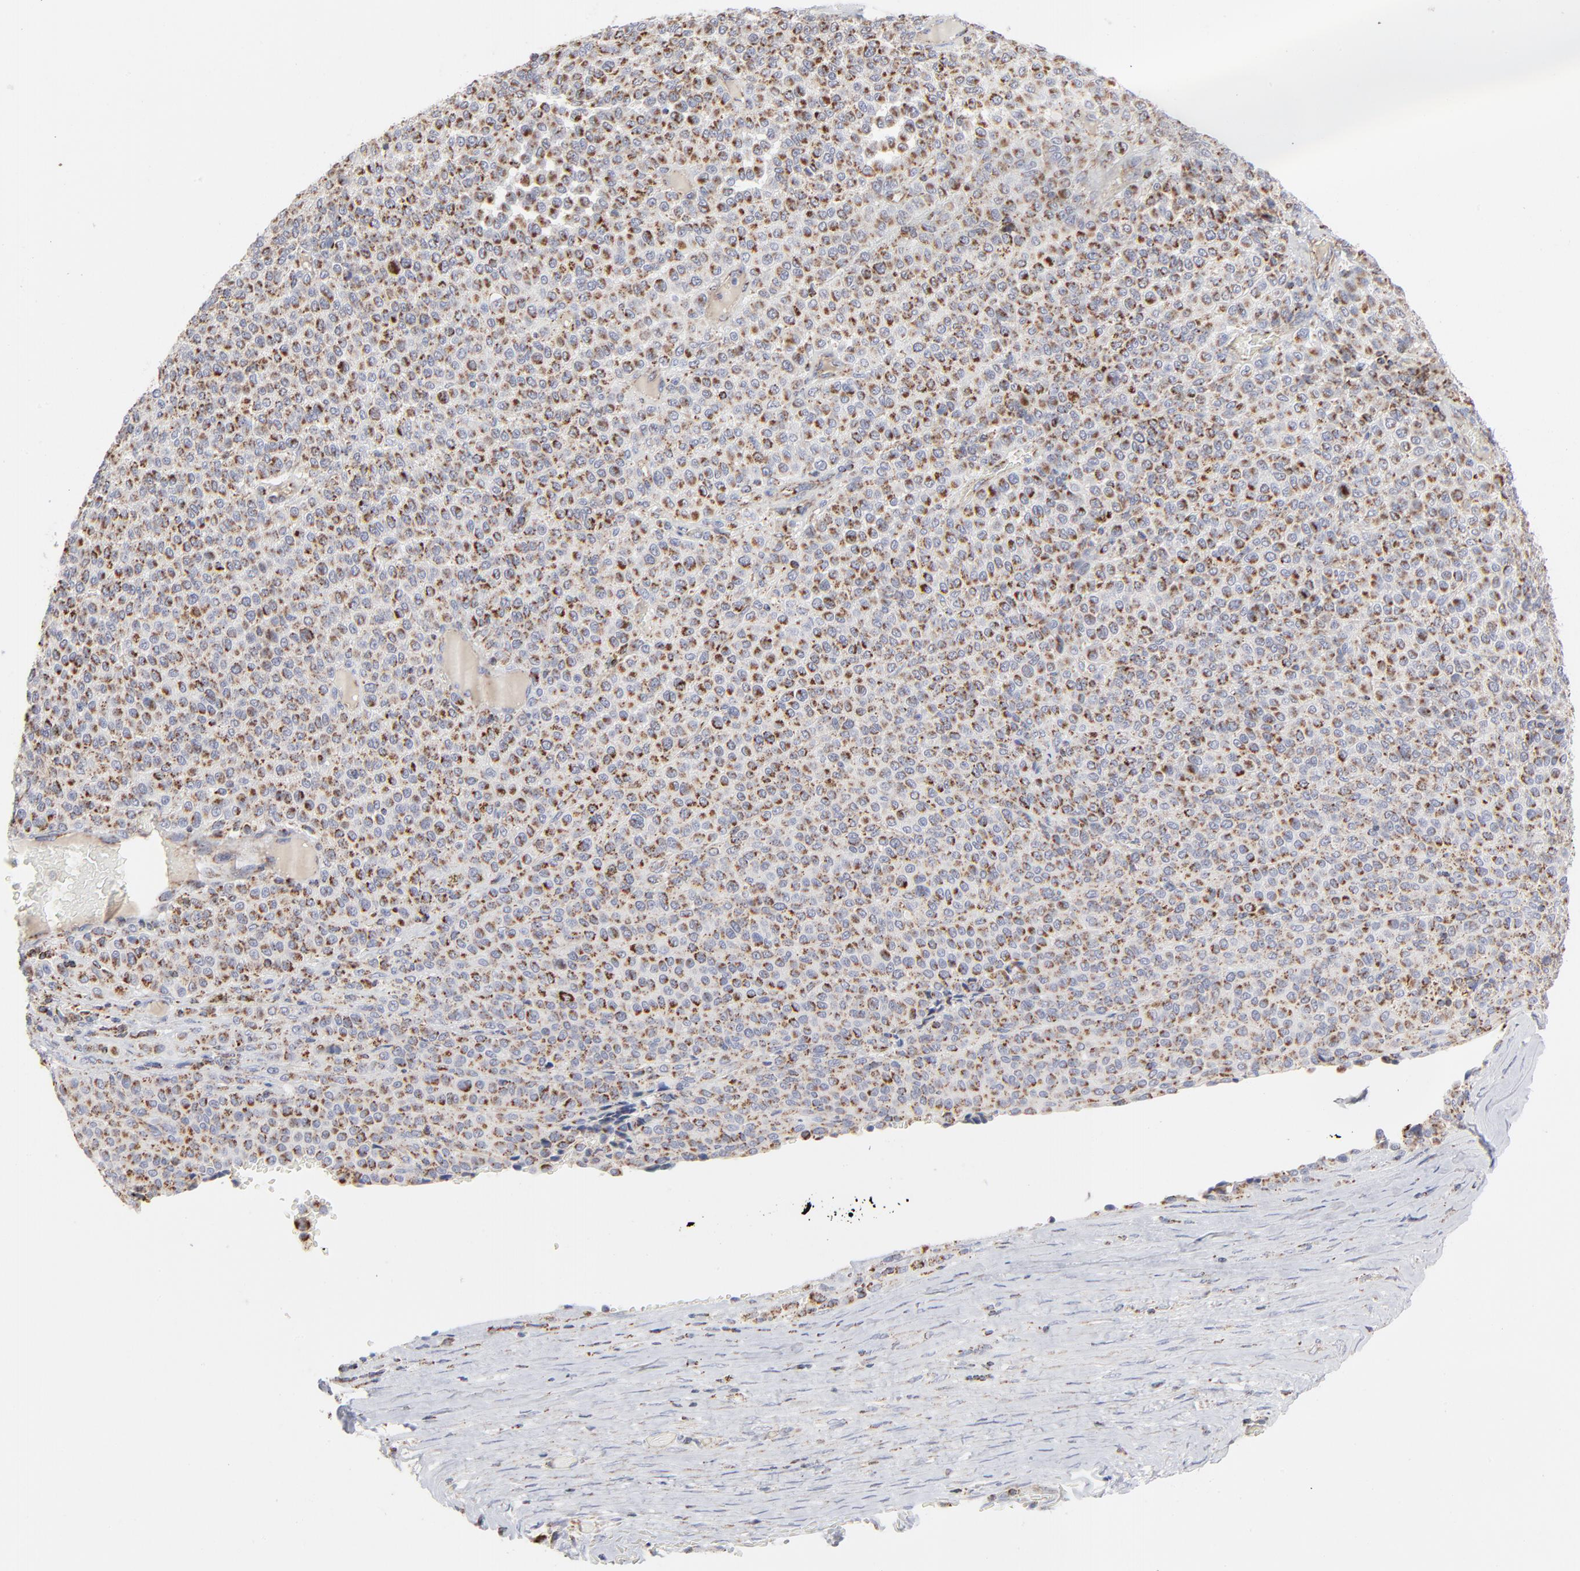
{"staining": {"intensity": "strong", "quantity": ">75%", "location": "cytoplasmic/membranous"}, "tissue": "melanoma", "cell_type": "Tumor cells", "image_type": "cancer", "snomed": [{"axis": "morphology", "description": "Malignant melanoma, Metastatic site"}, {"axis": "topography", "description": "Pancreas"}], "caption": "A histopathology image showing strong cytoplasmic/membranous positivity in approximately >75% of tumor cells in malignant melanoma (metastatic site), as visualized by brown immunohistochemical staining.", "gene": "ASB3", "patient": {"sex": "female", "age": 30}}